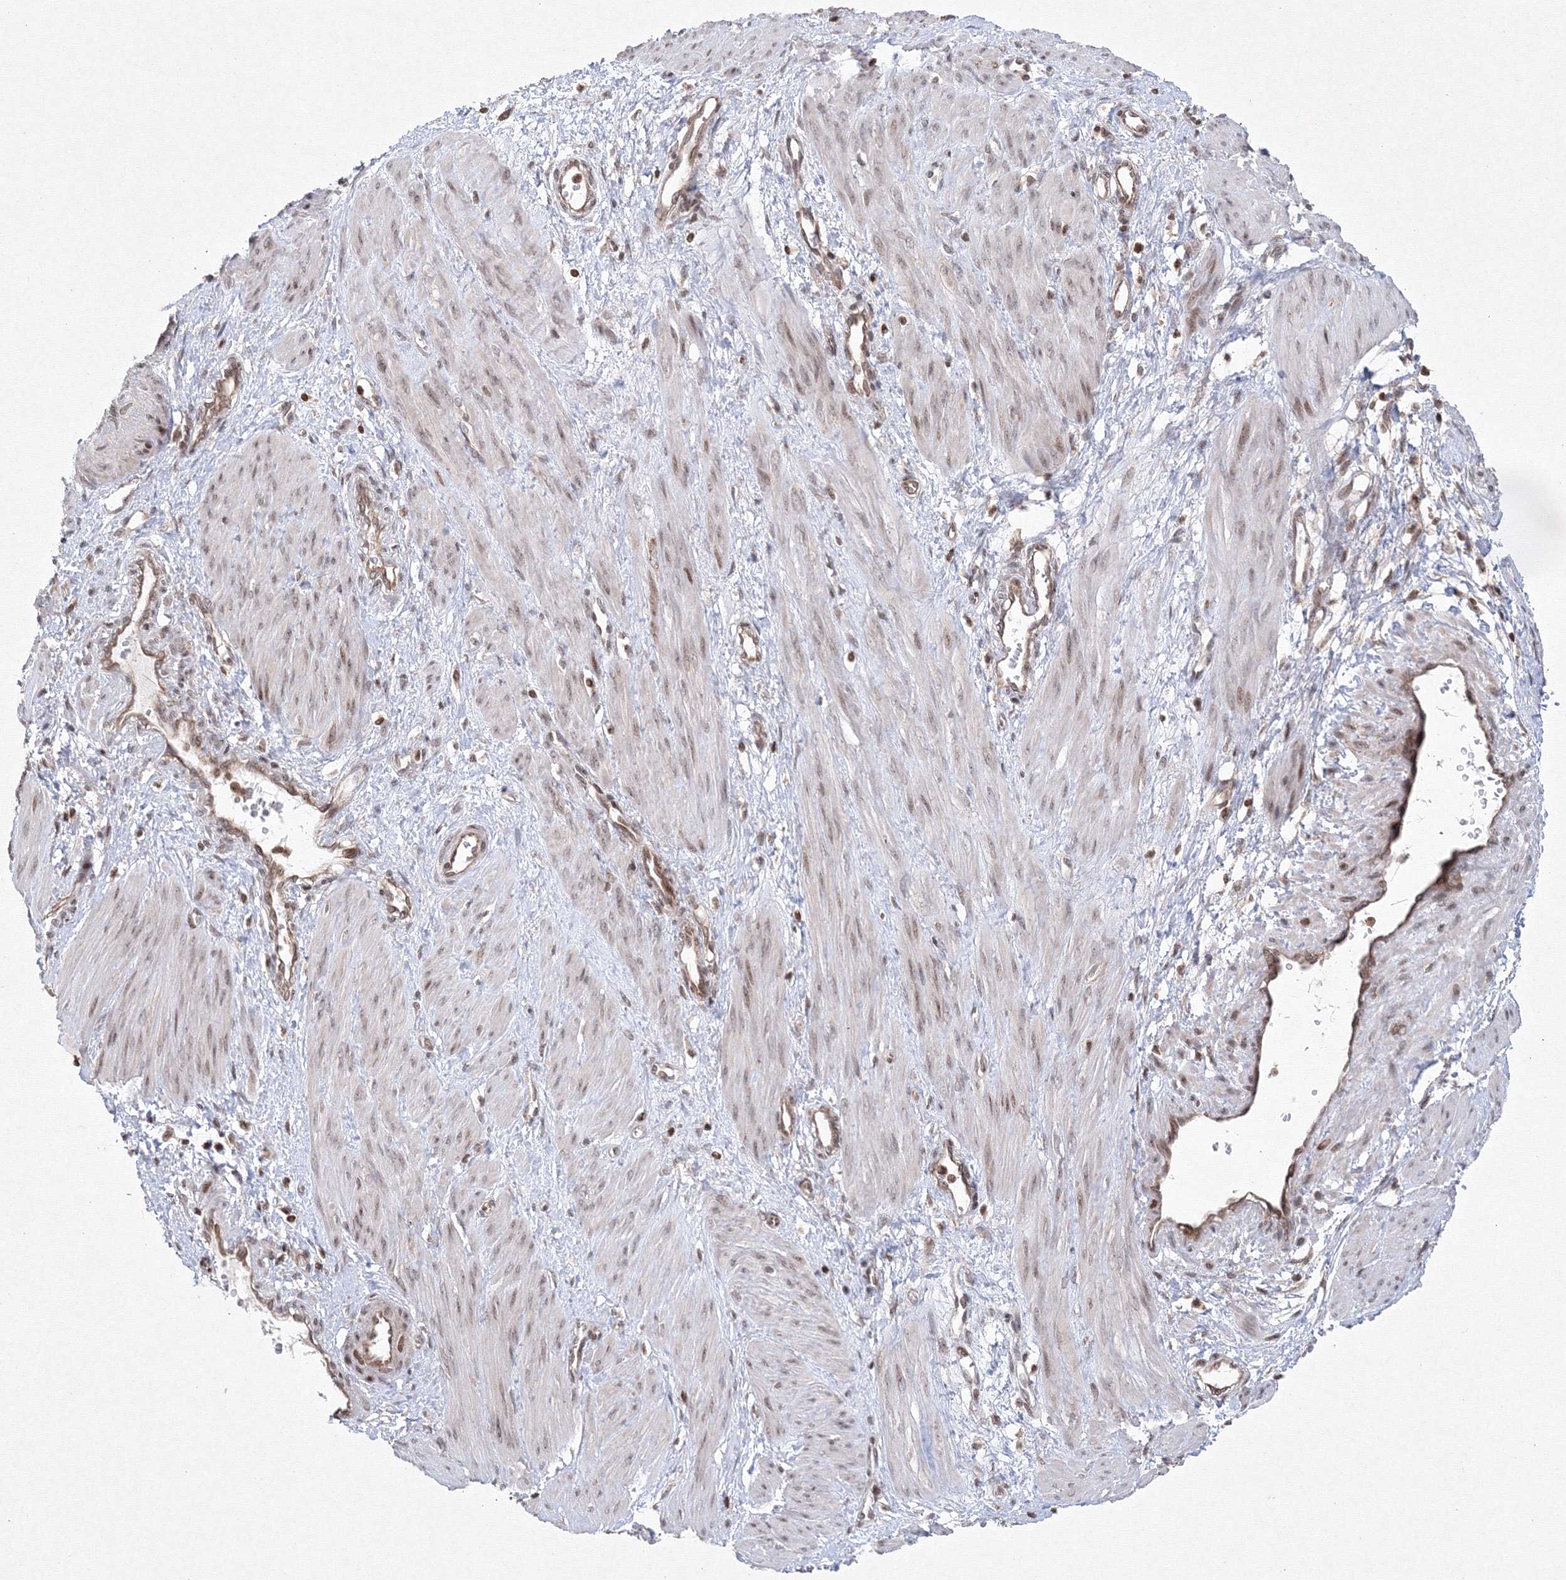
{"staining": {"intensity": "weak", "quantity": ">75%", "location": "nuclear"}, "tissue": "smooth muscle", "cell_type": "Smooth muscle cells", "image_type": "normal", "snomed": [{"axis": "morphology", "description": "Normal tissue, NOS"}, {"axis": "topography", "description": "Endometrium"}], "caption": "The micrograph reveals immunohistochemical staining of unremarkable smooth muscle. There is weak nuclear positivity is appreciated in approximately >75% of smooth muscle cells.", "gene": "MKRN2", "patient": {"sex": "female", "age": 33}}